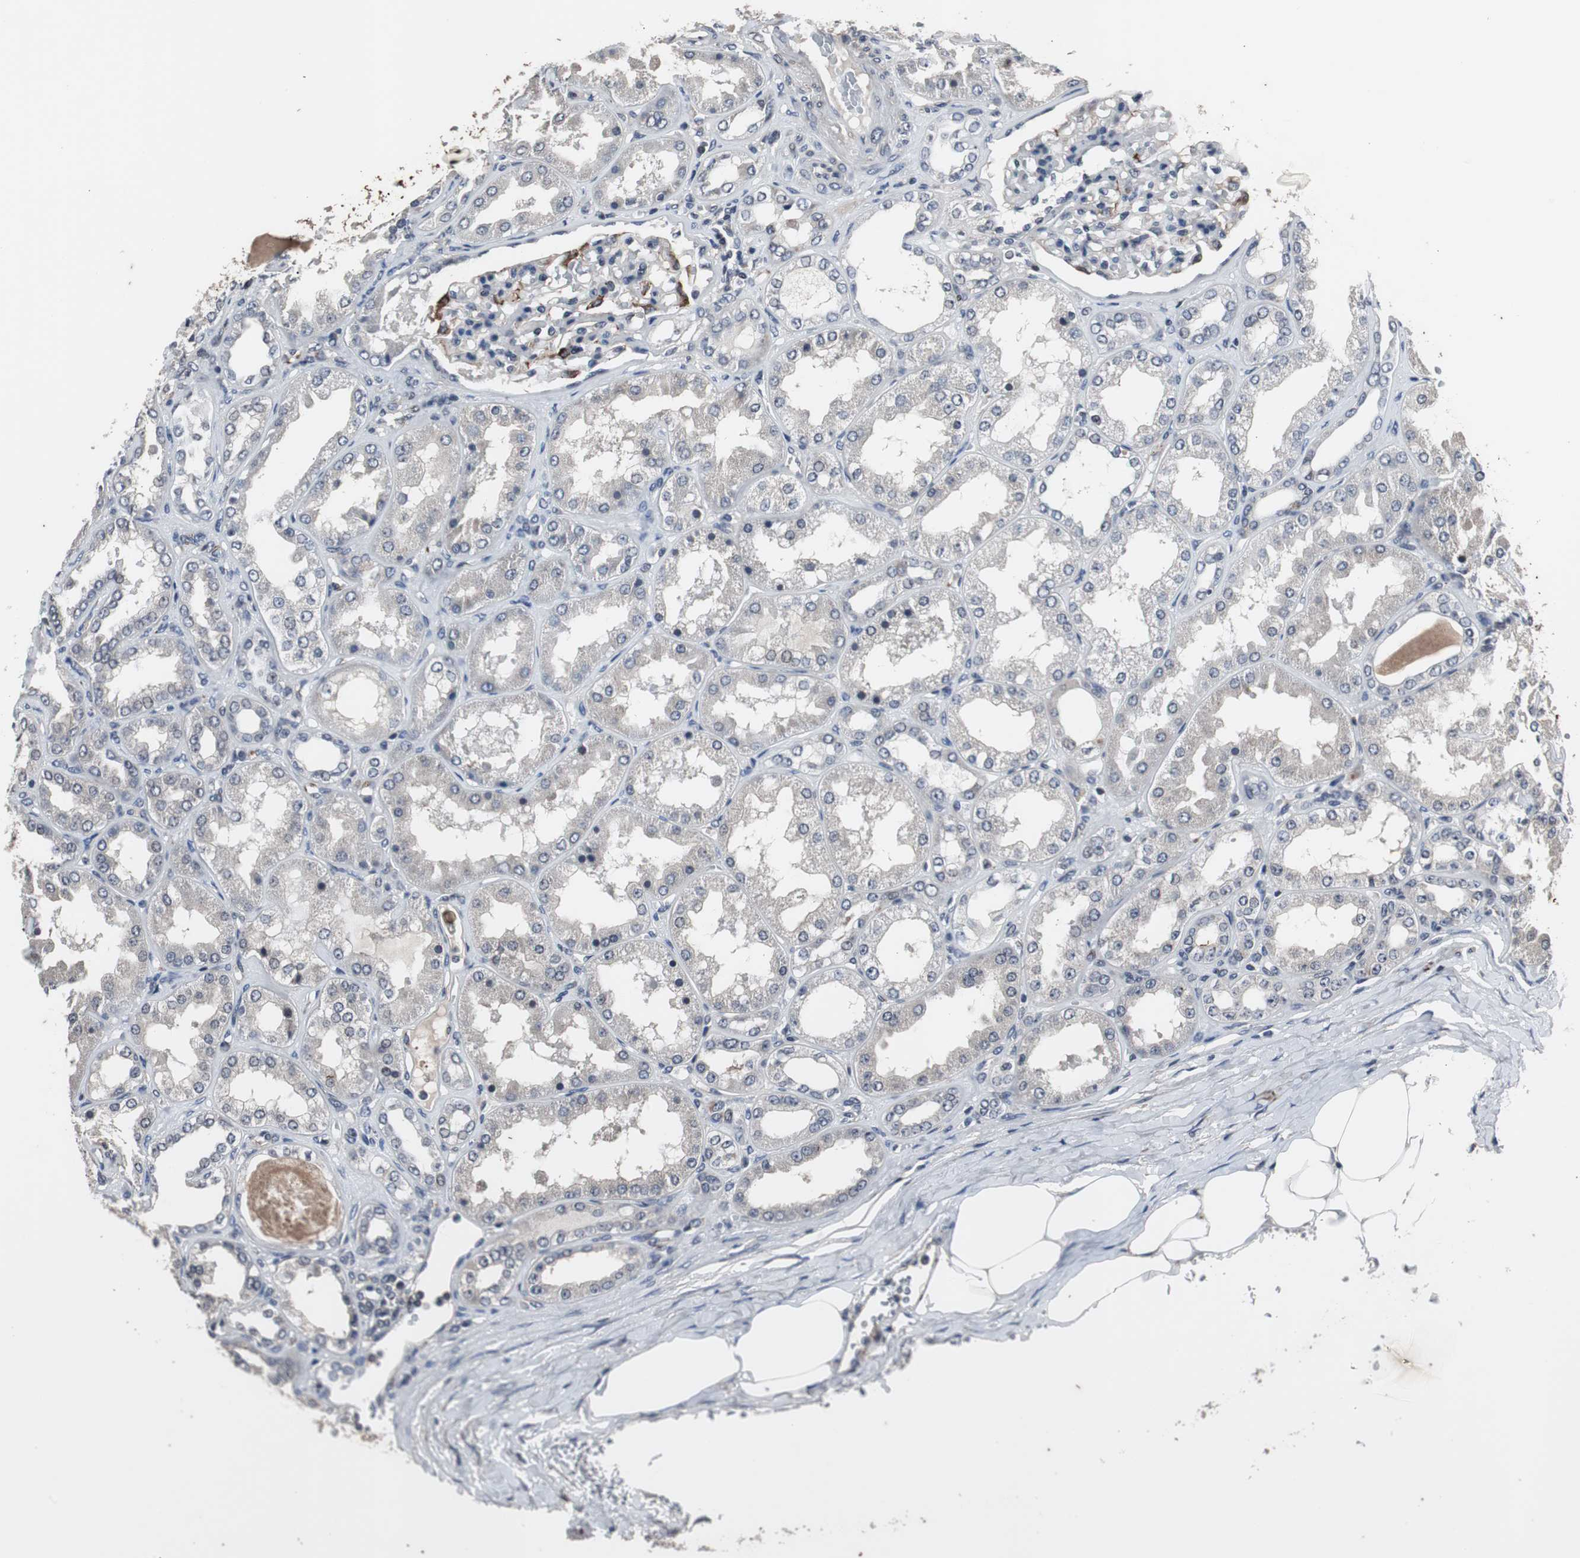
{"staining": {"intensity": "moderate", "quantity": "25%-75%", "location": "cytoplasmic/membranous"}, "tissue": "kidney", "cell_type": "Cells in glomeruli", "image_type": "normal", "snomed": [{"axis": "morphology", "description": "Normal tissue, NOS"}, {"axis": "topography", "description": "Kidney"}], "caption": "Immunohistochemical staining of unremarkable kidney reveals medium levels of moderate cytoplasmic/membranous staining in approximately 25%-75% of cells in glomeruli. The staining was performed using DAB (3,3'-diaminobenzidine), with brown indicating positive protein expression. Nuclei are stained blue with hematoxylin.", "gene": "CRADD", "patient": {"sex": "female", "age": 56}}